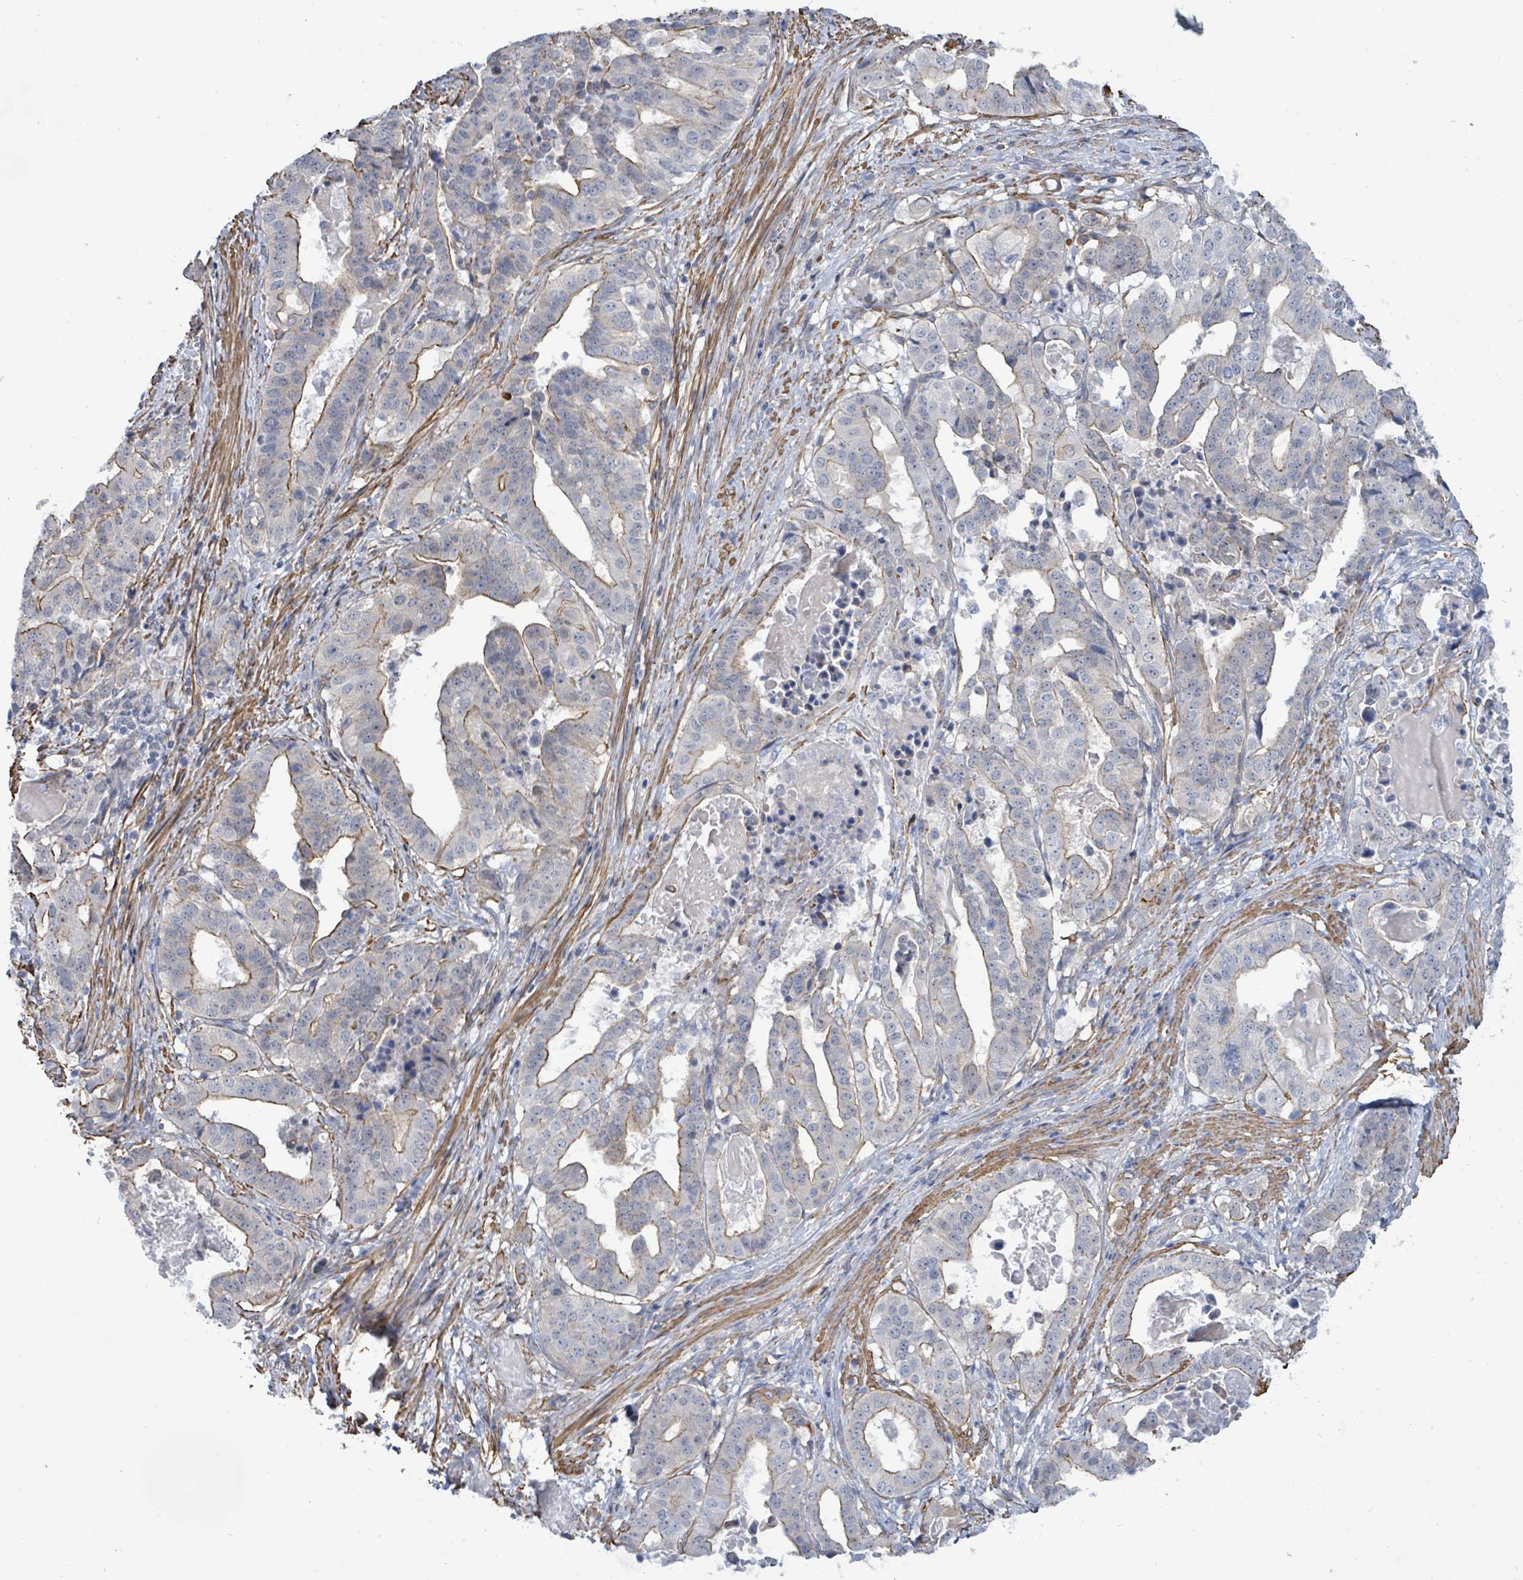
{"staining": {"intensity": "moderate", "quantity": "25%-75%", "location": "cytoplasmic/membranous"}, "tissue": "stomach cancer", "cell_type": "Tumor cells", "image_type": "cancer", "snomed": [{"axis": "morphology", "description": "Adenocarcinoma, NOS"}, {"axis": "topography", "description": "Stomach"}], "caption": "Human stomach cancer (adenocarcinoma) stained with a protein marker shows moderate staining in tumor cells.", "gene": "DMRTC1B", "patient": {"sex": "male", "age": 48}}